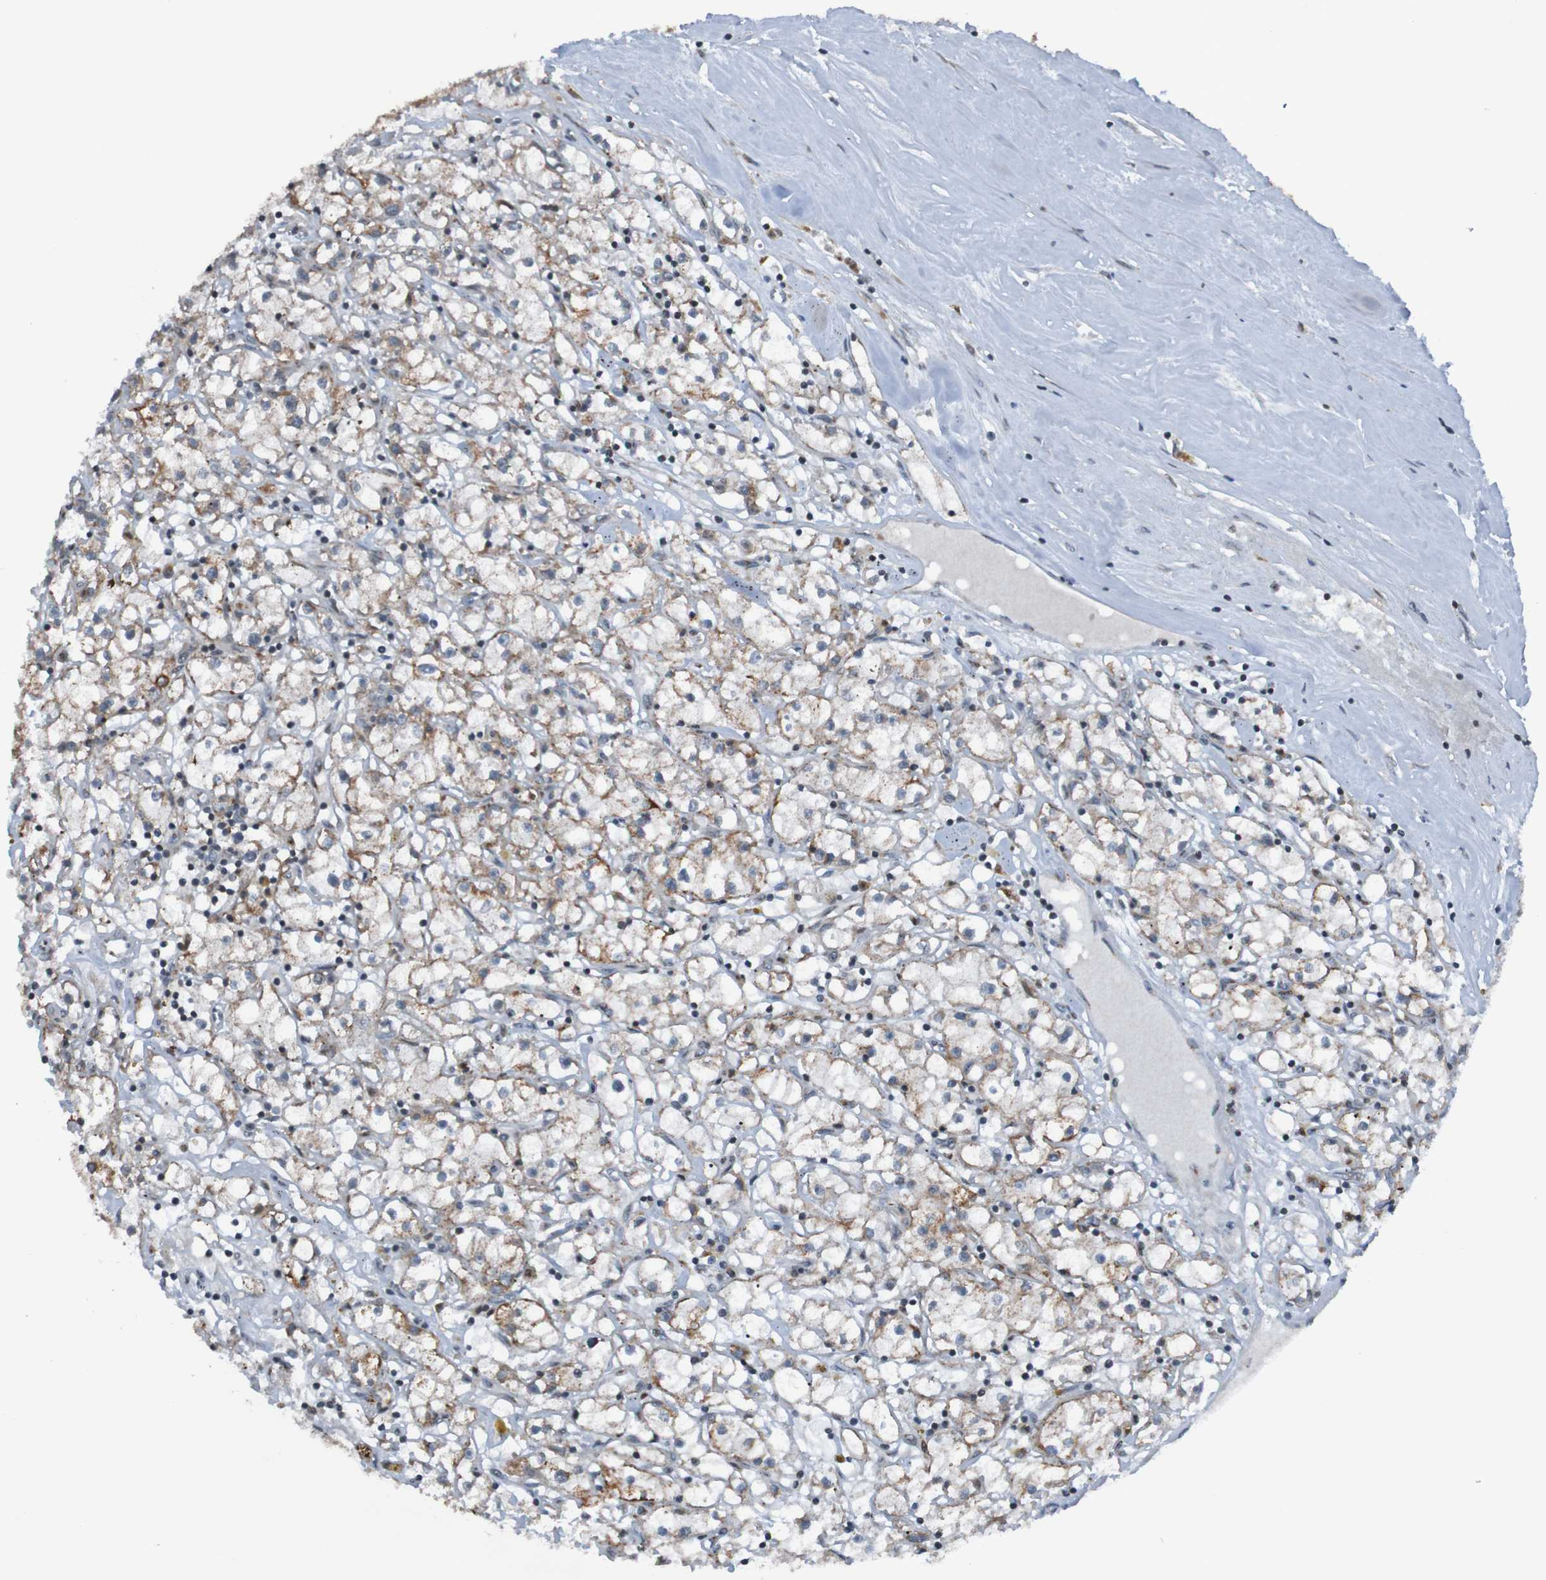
{"staining": {"intensity": "moderate", "quantity": "25%-75%", "location": "cytoplasmic/membranous"}, "tissue": "renal cancer", "cell_type": "Tumor cells", "image_type": "cancer", "snomed": [{"axis": "morphology", "description": "Adenocarcinoma, NOS"}, {"axis": "topography", "description": "Kidney"}], "caption": "Protein expression analysis of human renal cancer (adenocarcinoma) reveals moderate cytoplasmic/membranous staining in approximately 25%-75% of tumor cells.", "gene": "UNG", "patient": {"sex": "male", "age": 56}}